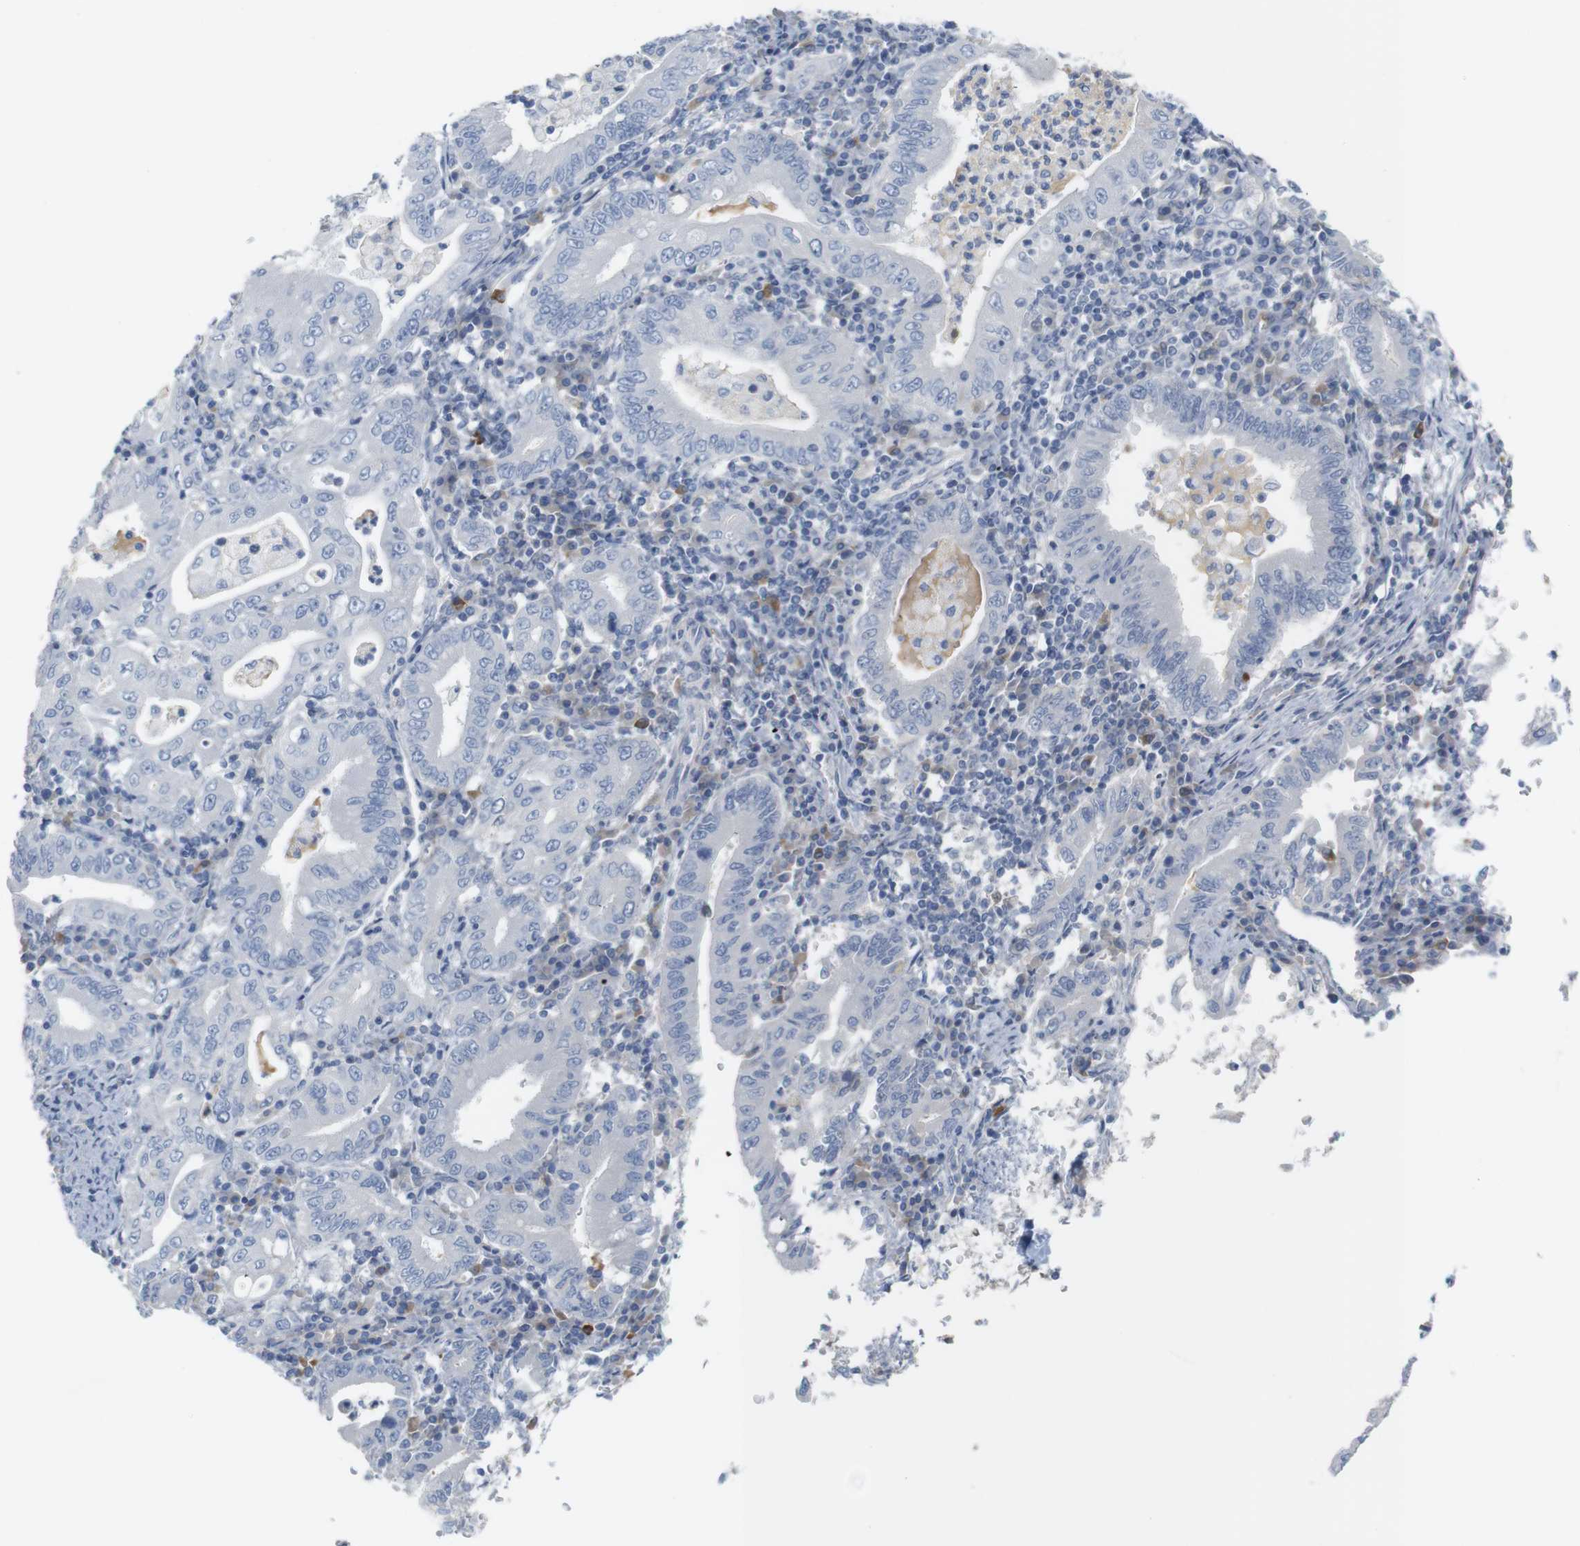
{"staining": {"intensity": "negative", "quantity": "none", "location": "none"}, "tissue": "stomach cancer", "cell_type": "Tumor cells", "image_type": "cancer", "snomed": [{"axis": "morphology", "description": "Normal tissue, NOS"}, {"axis": "morphology", "description": "Adenocarcinoma, NOS"}, {"axis": "topography", "description": "Esophagus"}, {"axis": "topography", "description": "Stomach, upper"}, {"axis": "topography", "description": "Peripheral nerve tissue"}], "caption": "IHC image of neoplastic tissue: stomach cancer stained with DAB reveals no significant protein expression in tumor cells.", "gene": "RGS9", "patient": {"sex": "male", "age": 62}}